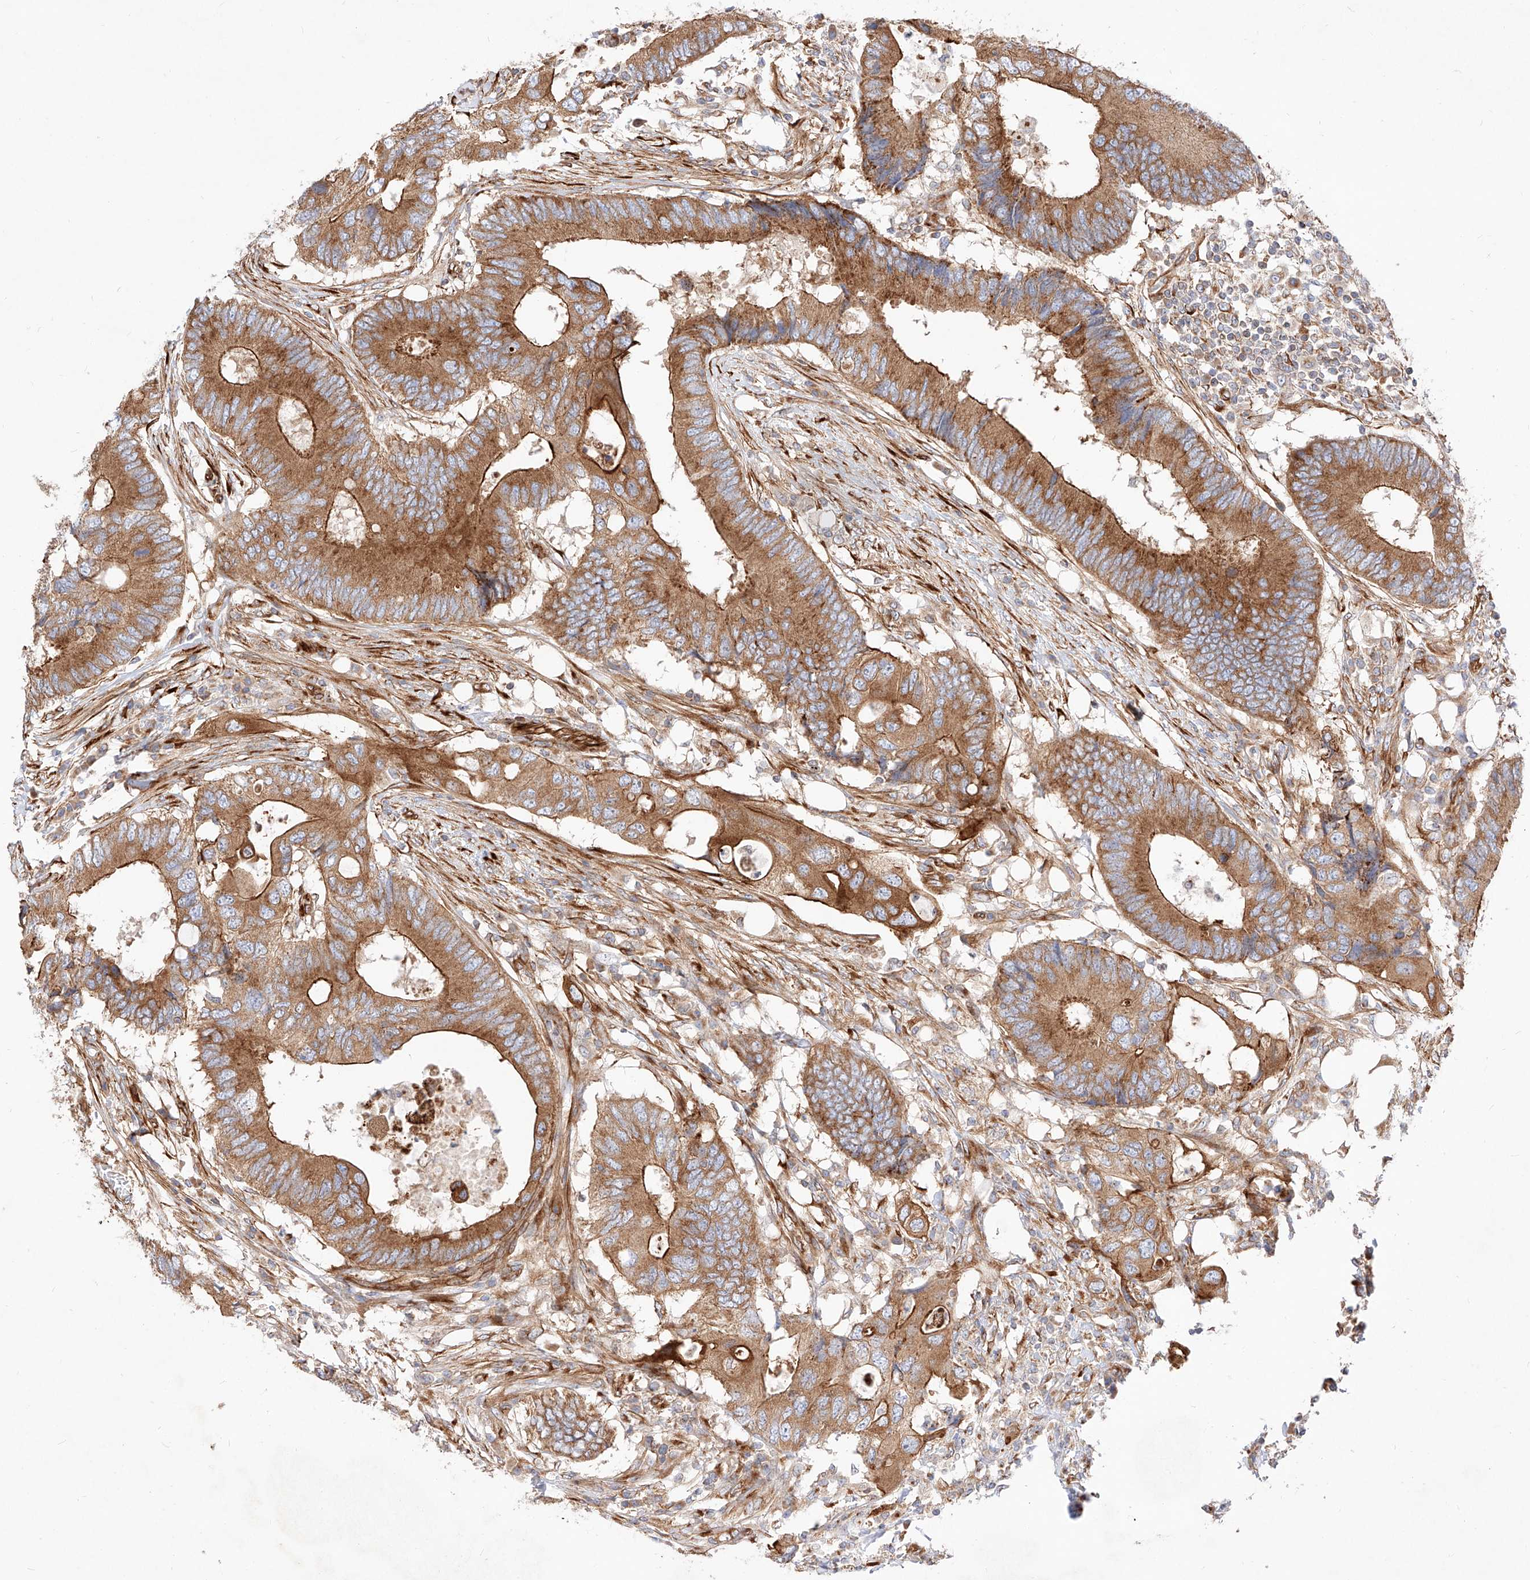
{"staining": {"intensity": "moderate", "quantity": ">75%", "location": "cytoplasmic/membranous"}, "tissue": "colorectal cancer", "cell_type": "Tumor cells", "image_type": "cancer", "snomed": [{"axis": "morphology", "description": "Adenocarcinoma, NOS"}, {"axis": "topography", "description": "Colon"}], "caption": "High-power microscopy captured an IHC histopathology image of colorectal adenocarcinoma, revealing moderate cytoplasmic/membranous positivity in approximately >75% of tumor cells.", "gene": "CSGALNACT2", "patient": {"sex": "male", "age": 71}}